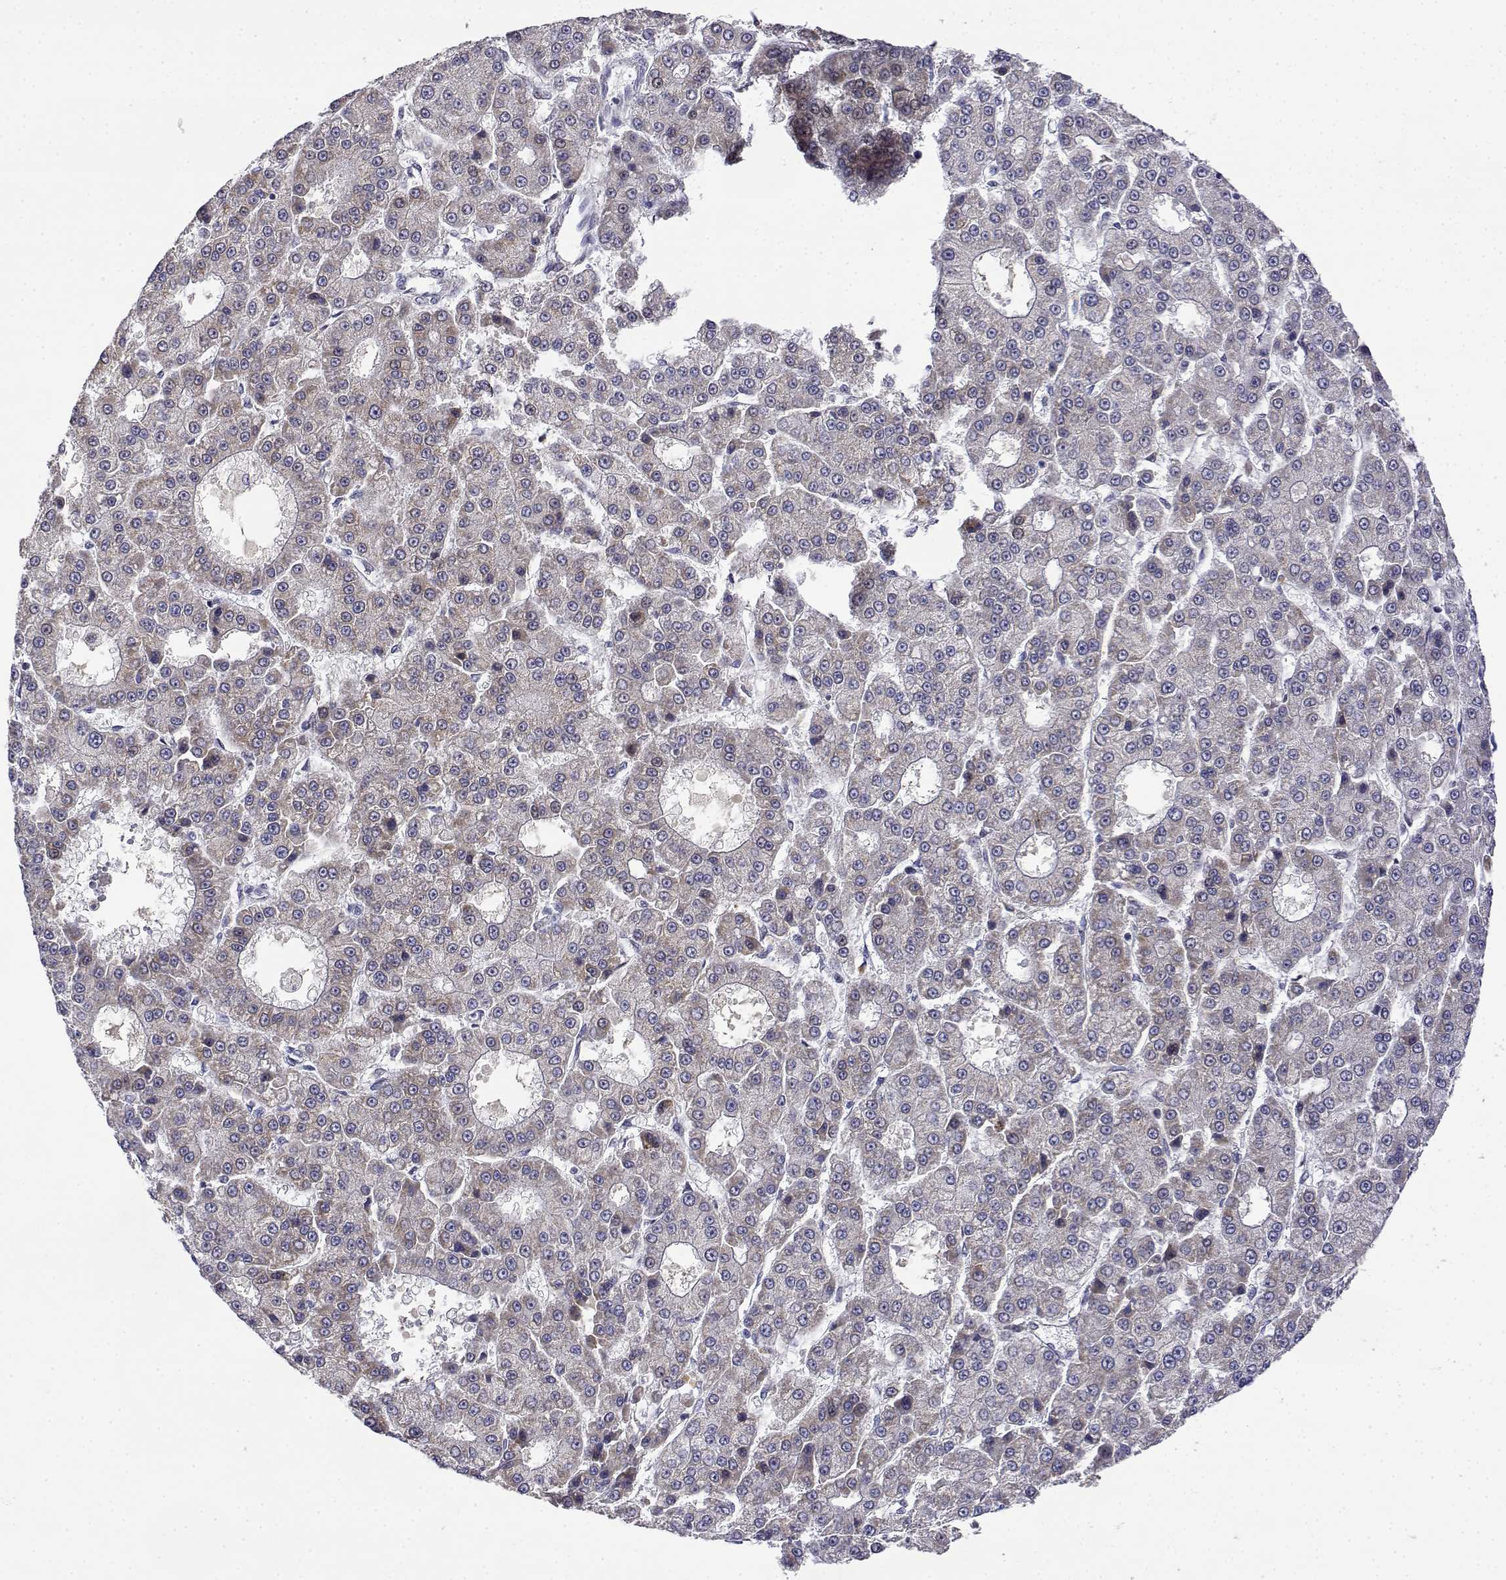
{"staining": {"intensity": "weak", "quantity": "<25%", "location": "cytoplasmic/membranous"}, "tissue": "liver cancer", "cell_type": "Tumor cells", "image_type": "cancer", "snomed": [{"axis": "morphology", "description": "Carcinoma, Hepatocellular, NOS"}, {"axis": "topography", "description": "Liver"}], "caption": "Tumor cells are negative for brown protein staining in liver cancer (hepatocellular carcinoma). (Stains: DAB IHC with hematoxylin counter stain, Microscopy: brightfield microscopy at high magnification).", "gene": "GADD45GIP1", "patient": {"sex": "male", "age": 70}}